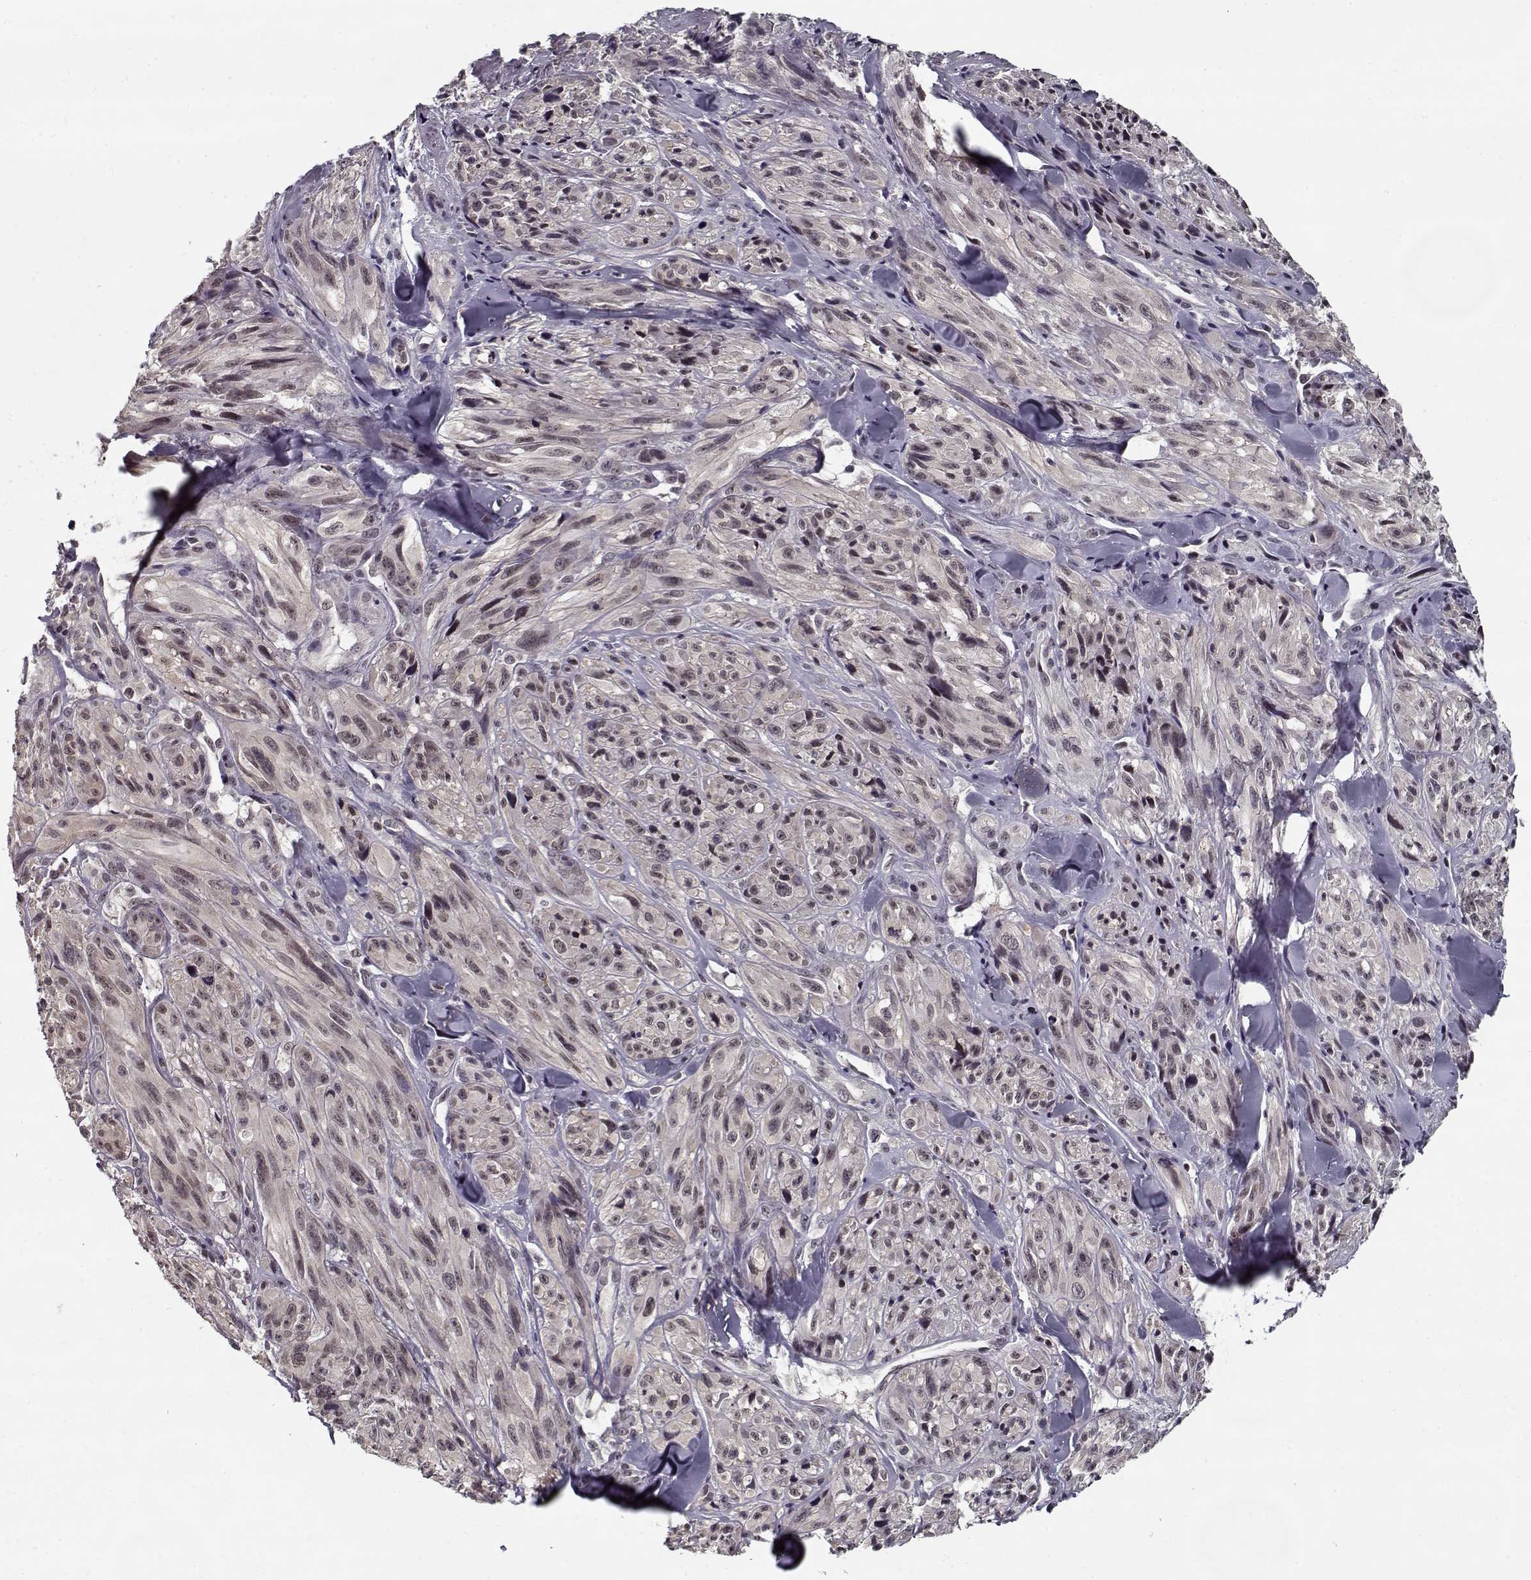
{"staining": {"intensity": "negative", "quantity": "none", "location": "none"}, "tissue": "melanoma", "cell_type": "Tumor cells", "image_type": "cancer", "snomed": [{"axis": "morphology", "description": "Malignant melanoma, NOS"}, {"axis": "topography", "description": "Skin"}], "caption": "A high-resolution photomicrograph shows immunohistochemistry staining of malignant melanoma, which reveals no significant positivity in tumor cells.", "gene": "TESPA1", "patient": {"sex": "male", "age": 67}}